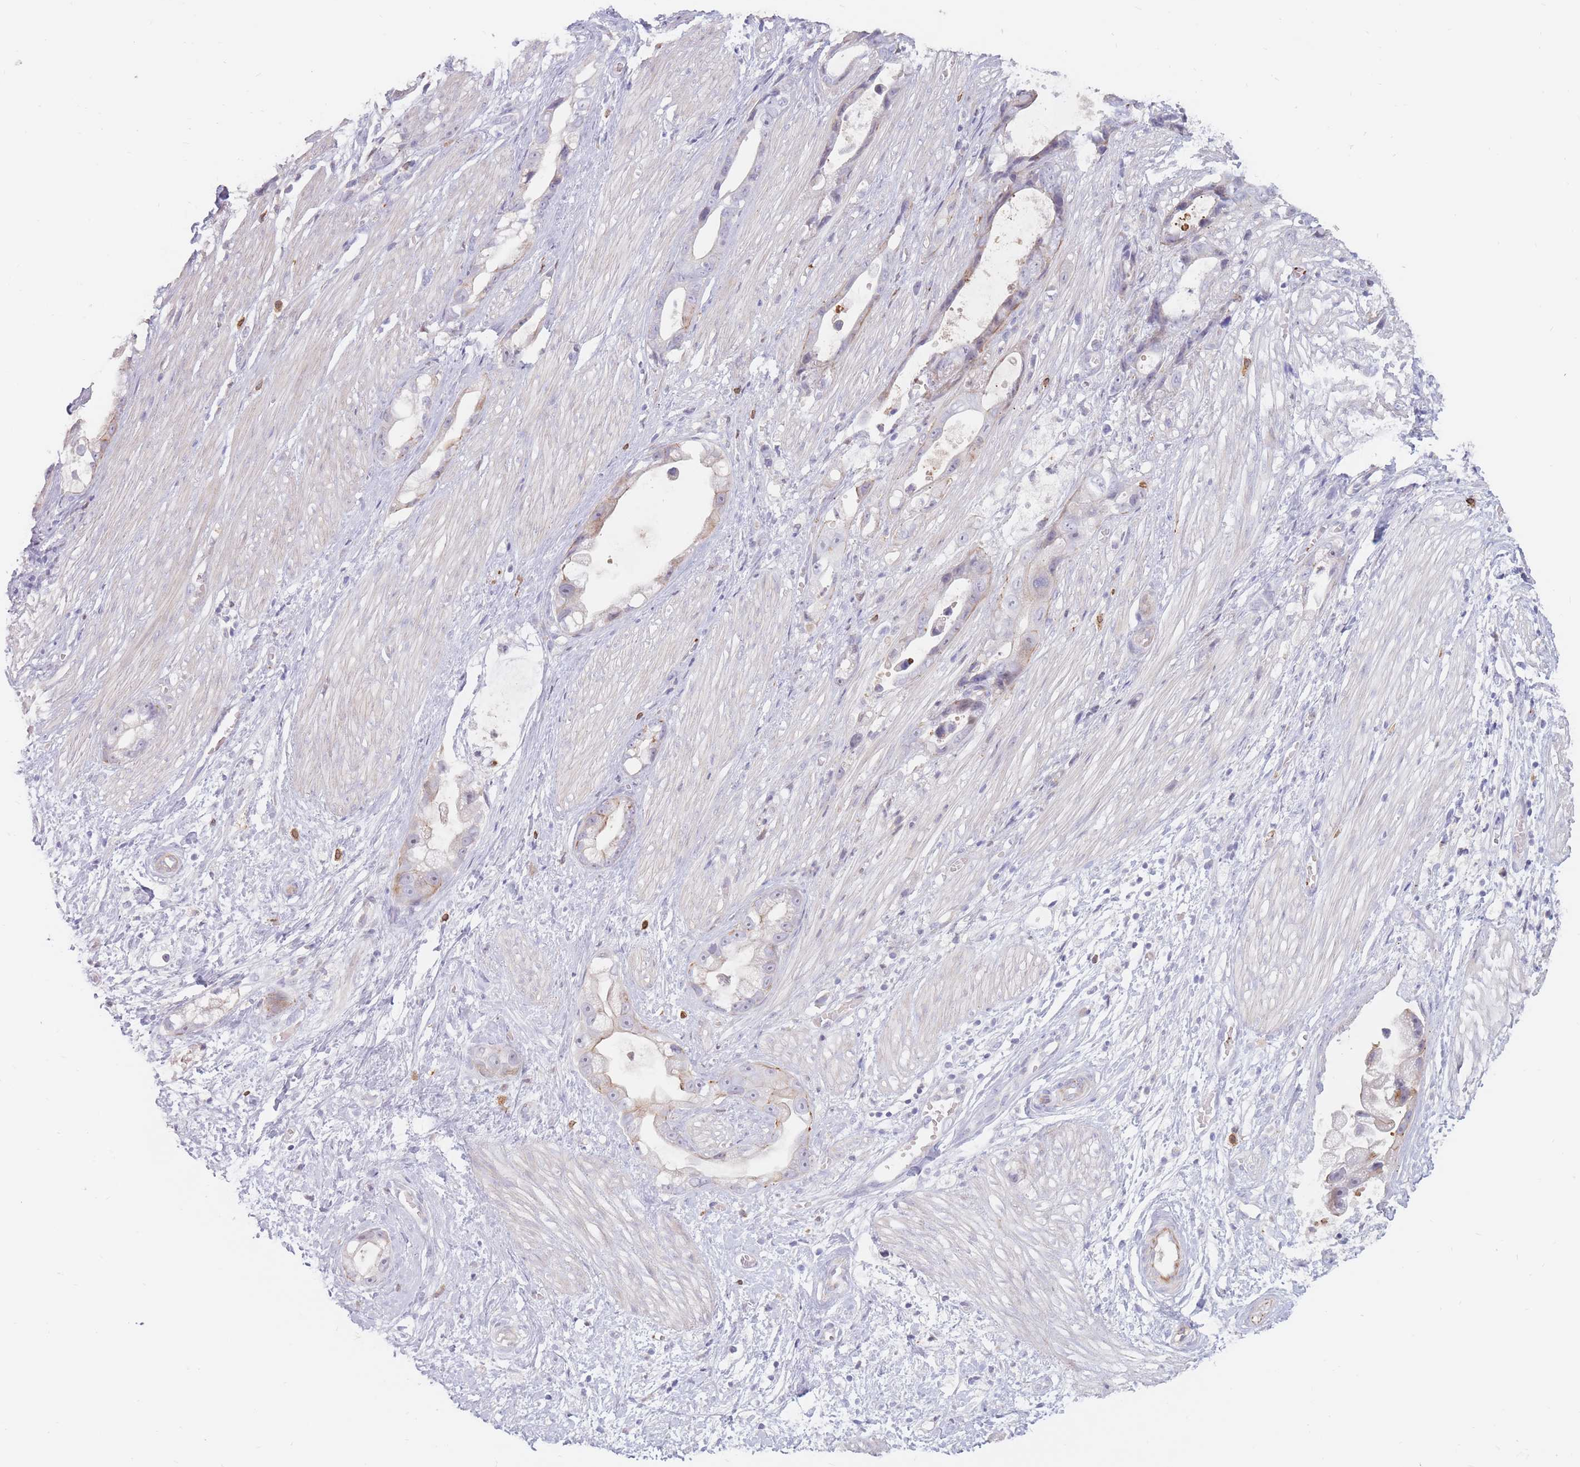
{"staining": {"intensity": "negative", "quantity": "none", "location": "none"}, "tissue": "stomach cancer", "cell_type": "Tumor cells", "image_type": "cancer", "snomed": [{"axis": "morphology", "description": "Adenocarcinoma, NOS"}, {"axis": "topography", "description": "Stomach"}], "caption": "Immunohistochemistry (IHC) photomicrograph of stomach cancer (adenocarcinoma) stained for a protein (brown), which demonstrates no expression in tumor cells.", "gene": "PTGDR", "patient": {"sex": "male", "age": 55}}